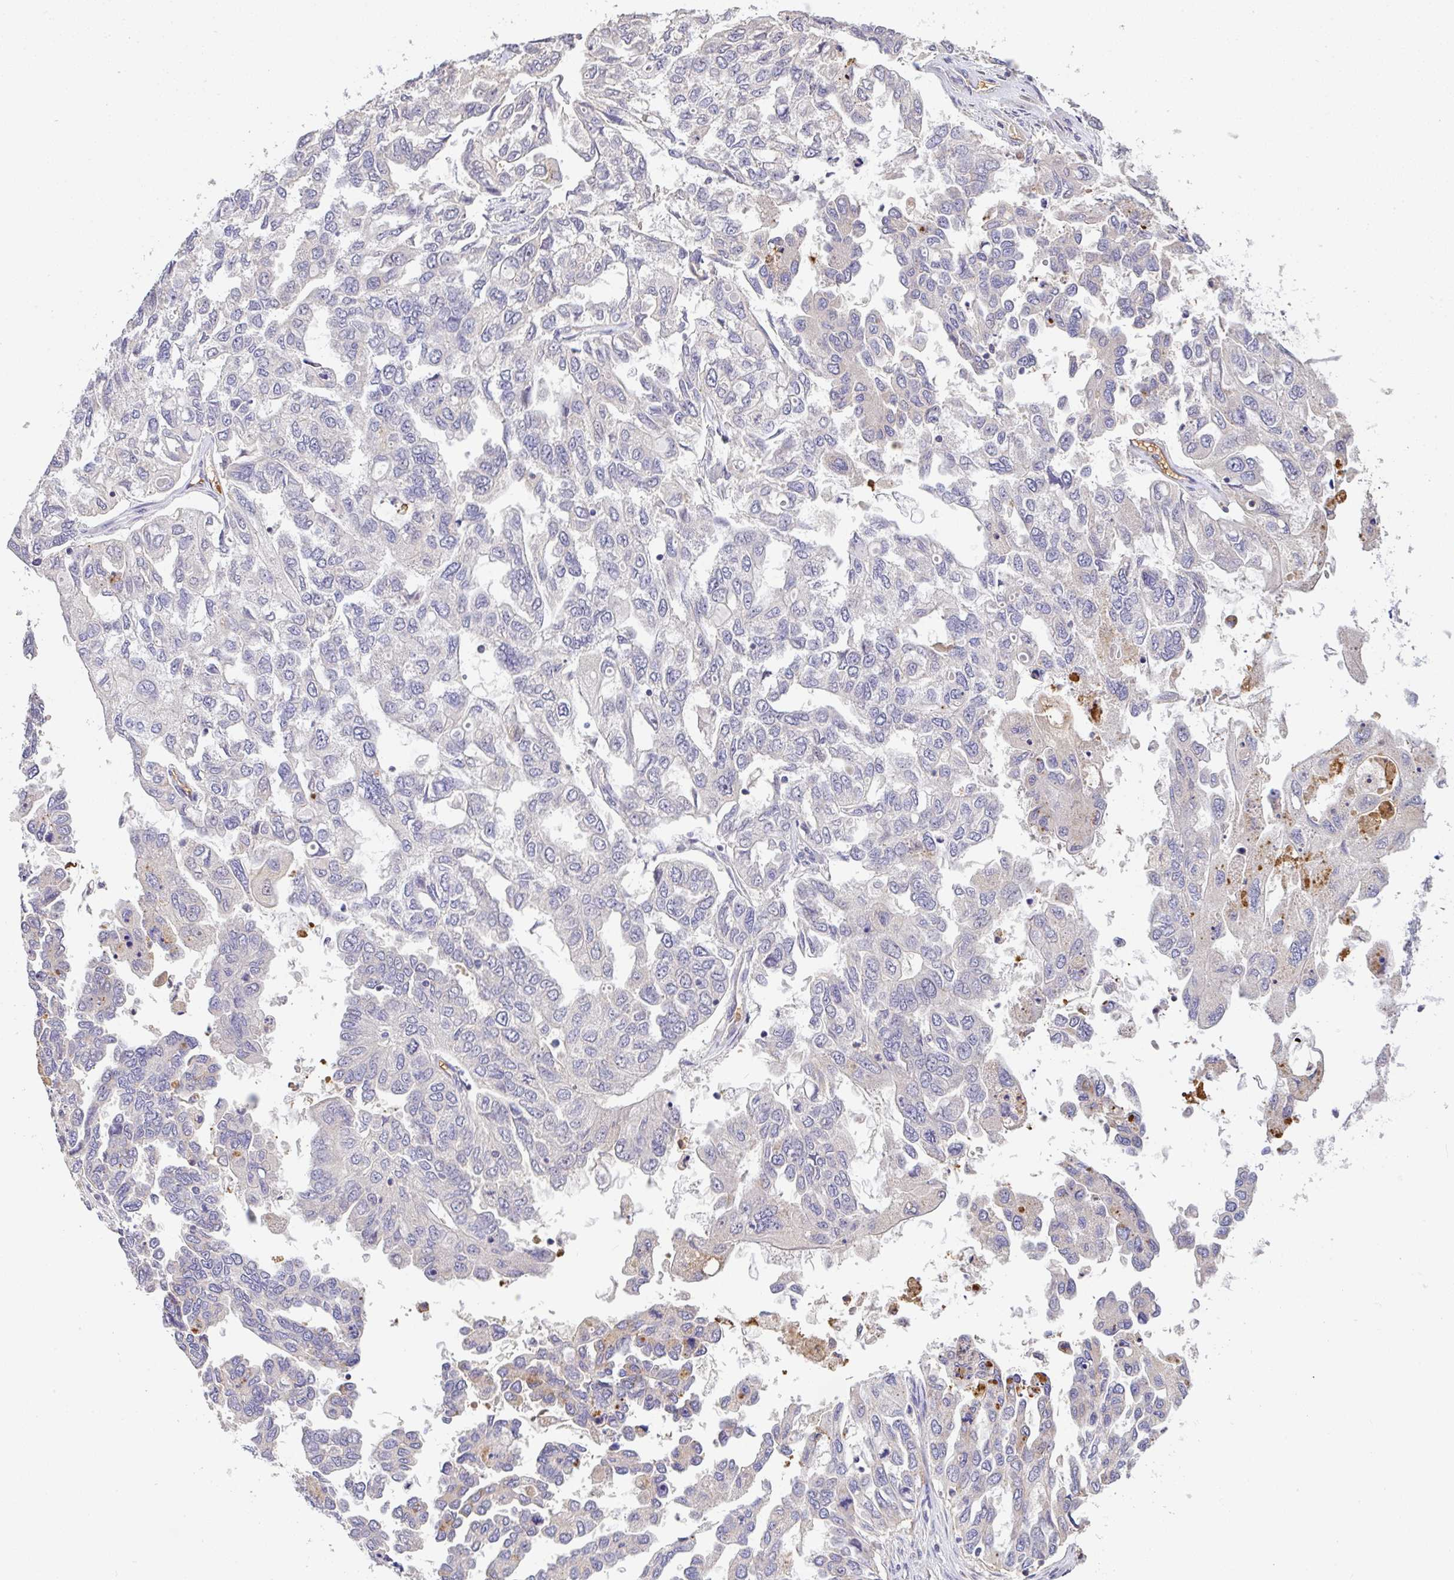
{"staining": {"intensity": "negative", "quantity": "none", "location": "none"}, "tissue": "ovarian cancer", "cell_type": "Tumor cells", "image_type": "cancer", "snomed": [{"axis": "morphology", "description": "Cystadenocarcinoma, serous, NOS"}, {"axis": "topography", "description": "Ovary"}], "caption": "DAB immunohistochemical staining of ovarian cancer displays no significant positivity in tumor cells.", "gene": "C1QTNF9B", "patient": {"sex": "female", "age": 53}}